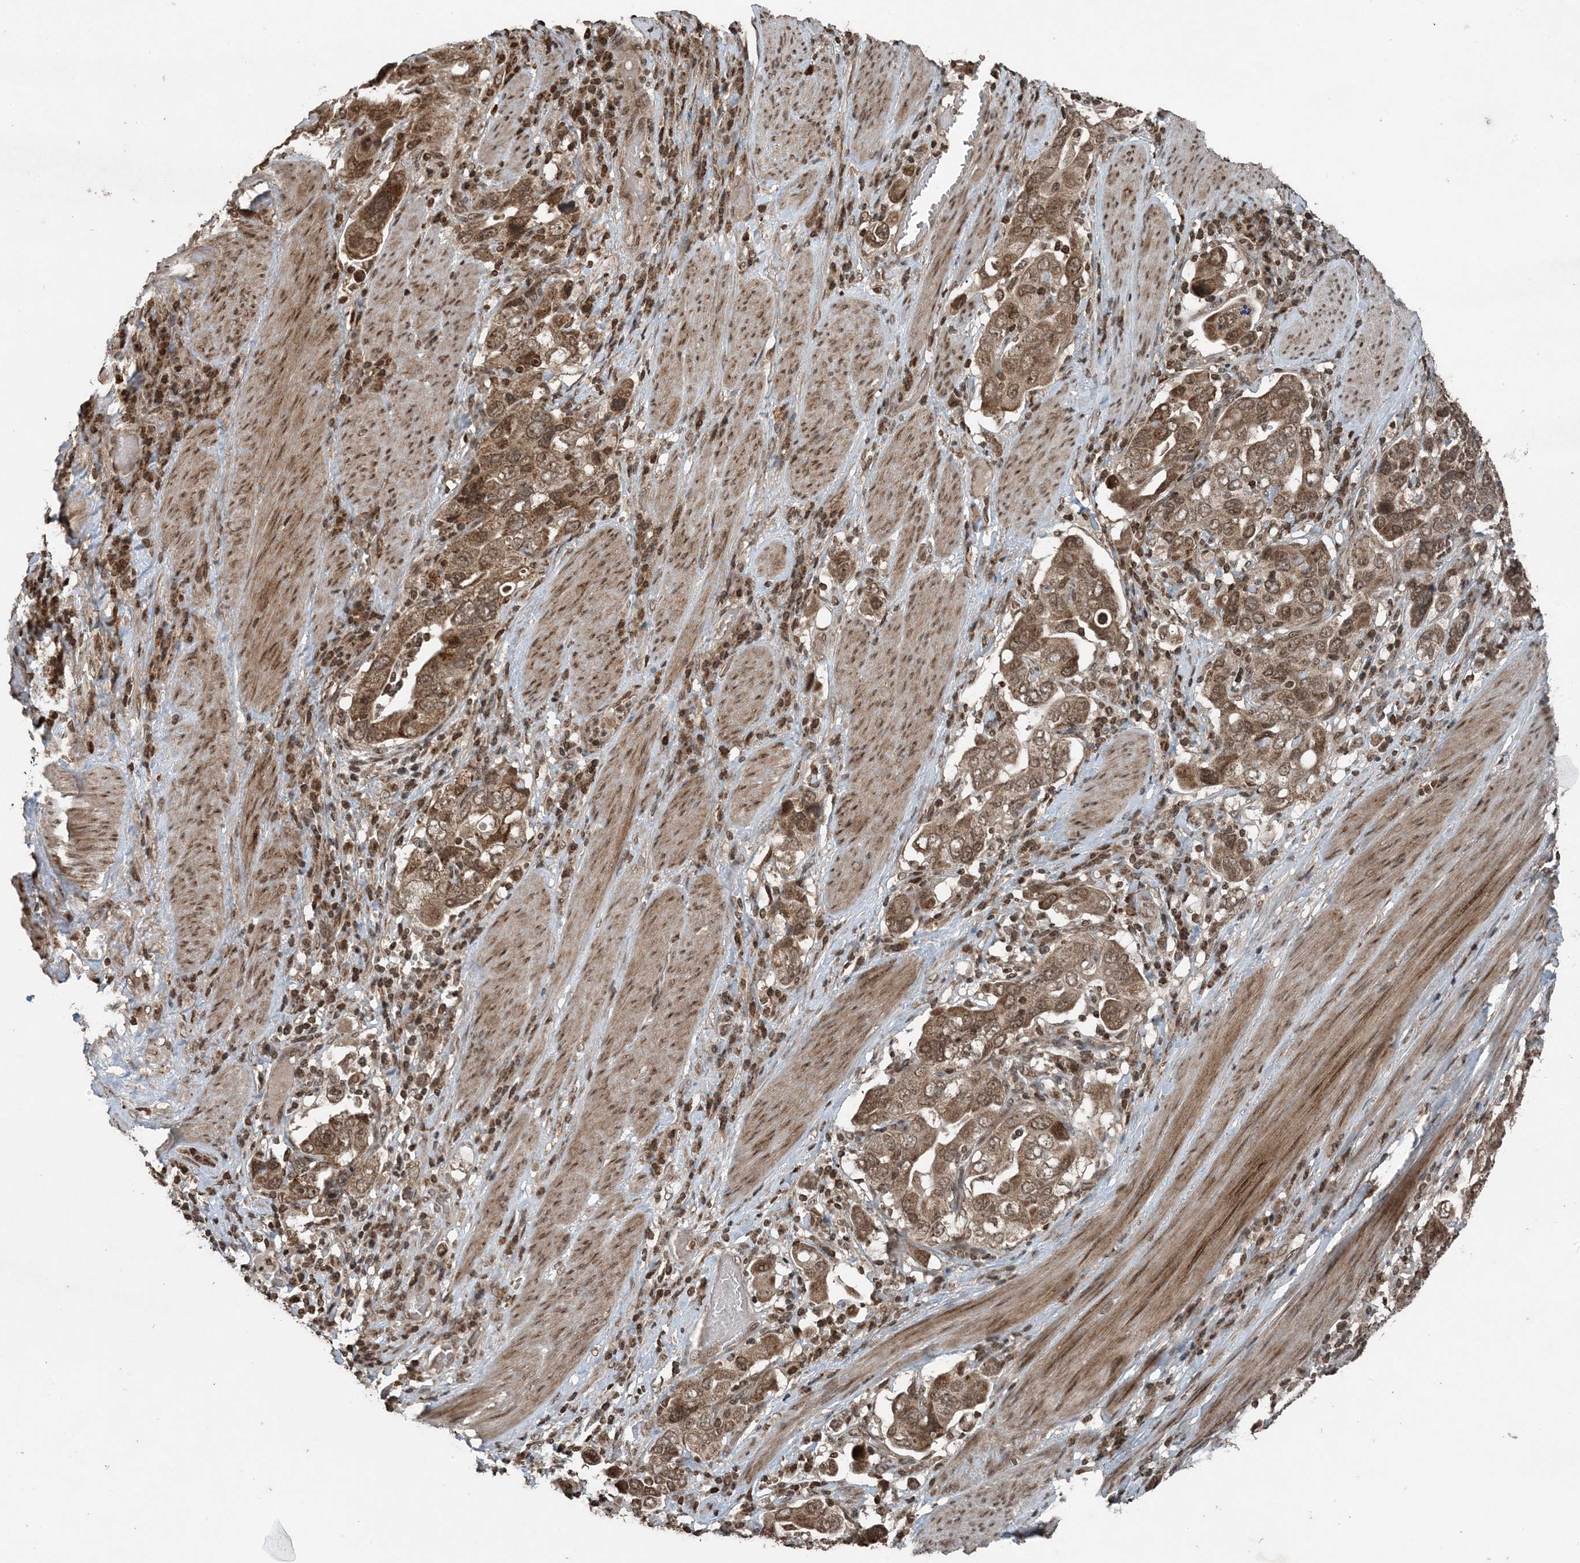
{"staining": {"intensity": "moderate", "quantity": ">75%", "location": "cytoplasmic/membranous,nuclear"}, "tissue": "stomach cancer", "cell_type": "Tumor cells", "image_type": "cancer", "snomed": [{"axis": "morphology", "description": "Adenocarcinoma, NOS"}, {"axis": "topography", "description": "Stomach, upper"}], "caption": "Immunohistochemical staining of human adenocarcinoma (stomach) demonstrates medium levels of moderate cytoplasmic/membranous and nuclear positivity in about >75% of tumor cells.", "gene": "ZFAND2B", "patient": {"sex": "male", "age": 62}}